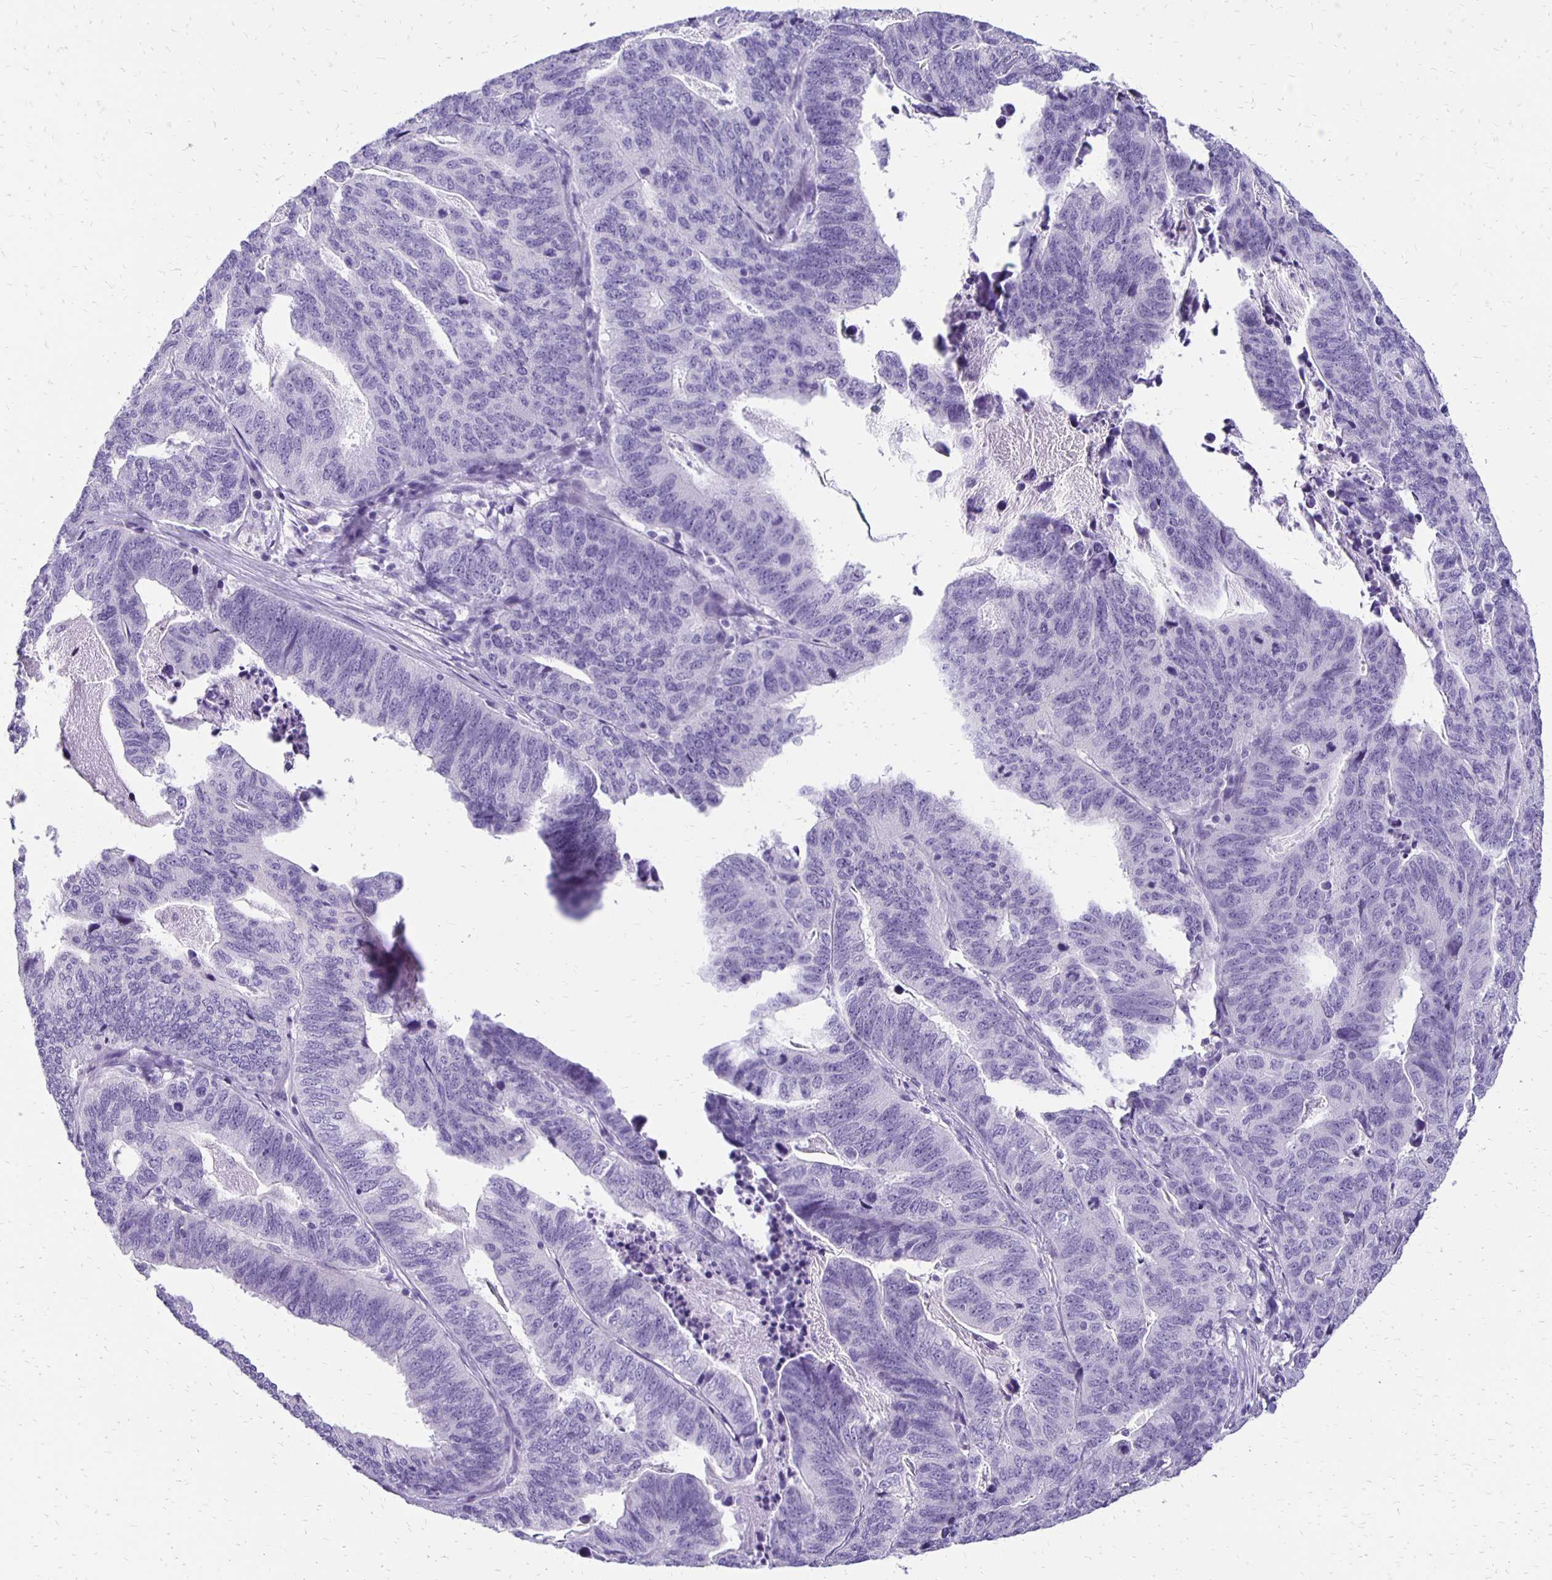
{"staining": {"intensity": "negative", "quantity": "none", "location": "none"}, "tissue": "stomach cancer", "cell_type": "Tumor cells", "image_type": "cancer", "snomed": [{"axis": "morphology", "description": "Adenocarcinoma, NOS"}, {"axis": "topography", "description": "Stomach, upper"}], "caption": "Immunohistochemistry (IHC) of adenocarcinoma (stomach) shows no staining in tumor cells.", "gene": "ANKRD45", "patient": {"sex": "female", "age": 67}}